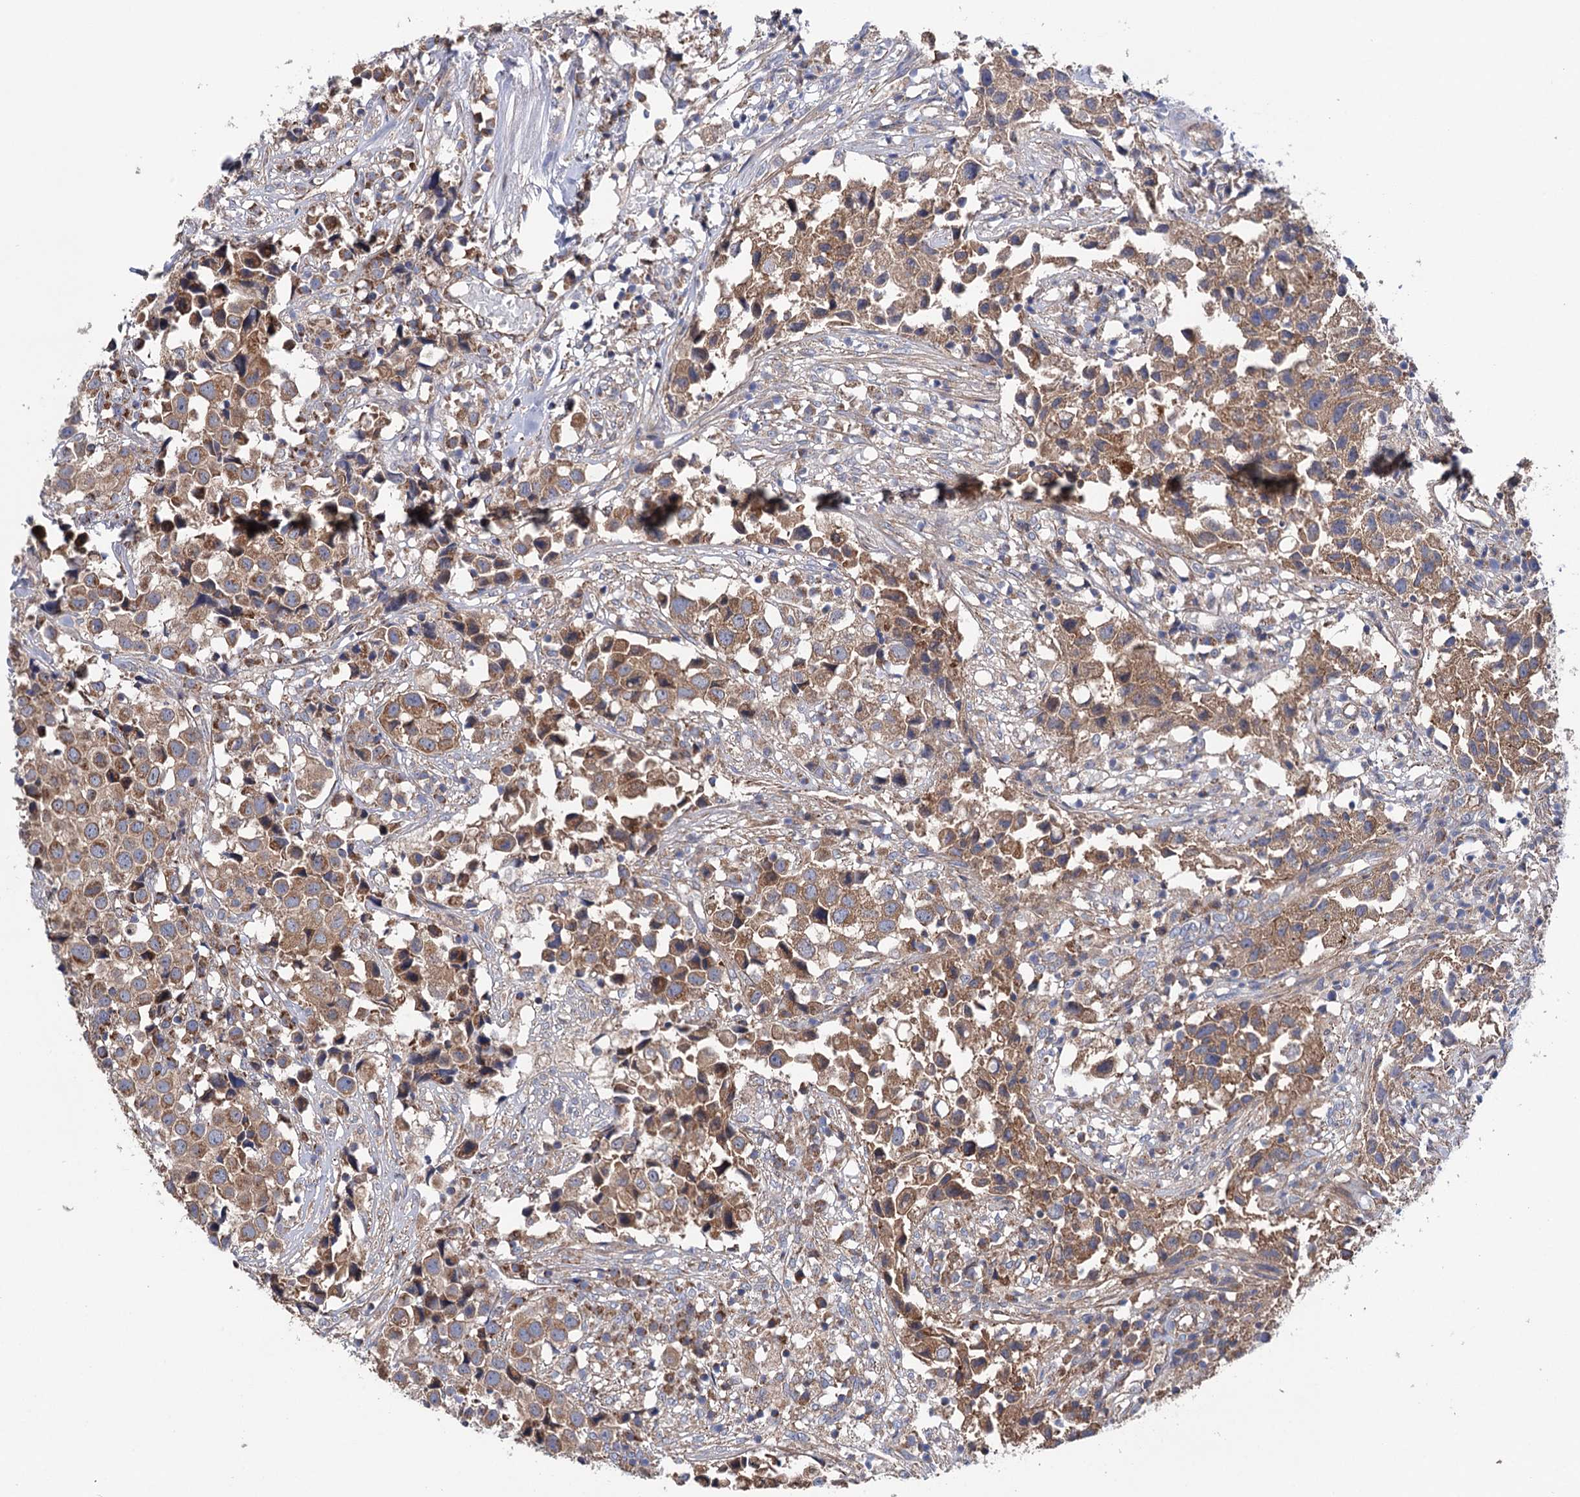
{"staining": {"intensity": "moderate", "quantity": ">75%", "location": "cytoplasmic/membranous"}, "tissue": "urothelial cancer", "cell_type": "Tumor cells", "image_type": "cancer", "snomed": [{"axis": "morphology", "description": "Urothelial carcinoma, High grade"}, {"axis": "topography", "description": "Urinary bladder"}], "caption": "This histopathology image exhibits immunohistochemistry staining of urothelial carcinoma (high-grade), with medium moderate cytoplasmic/membranous expression in about >75% of tumor cells.", "gene": "SUCLA2", "patient": {"sex": "female", "age": 75}}